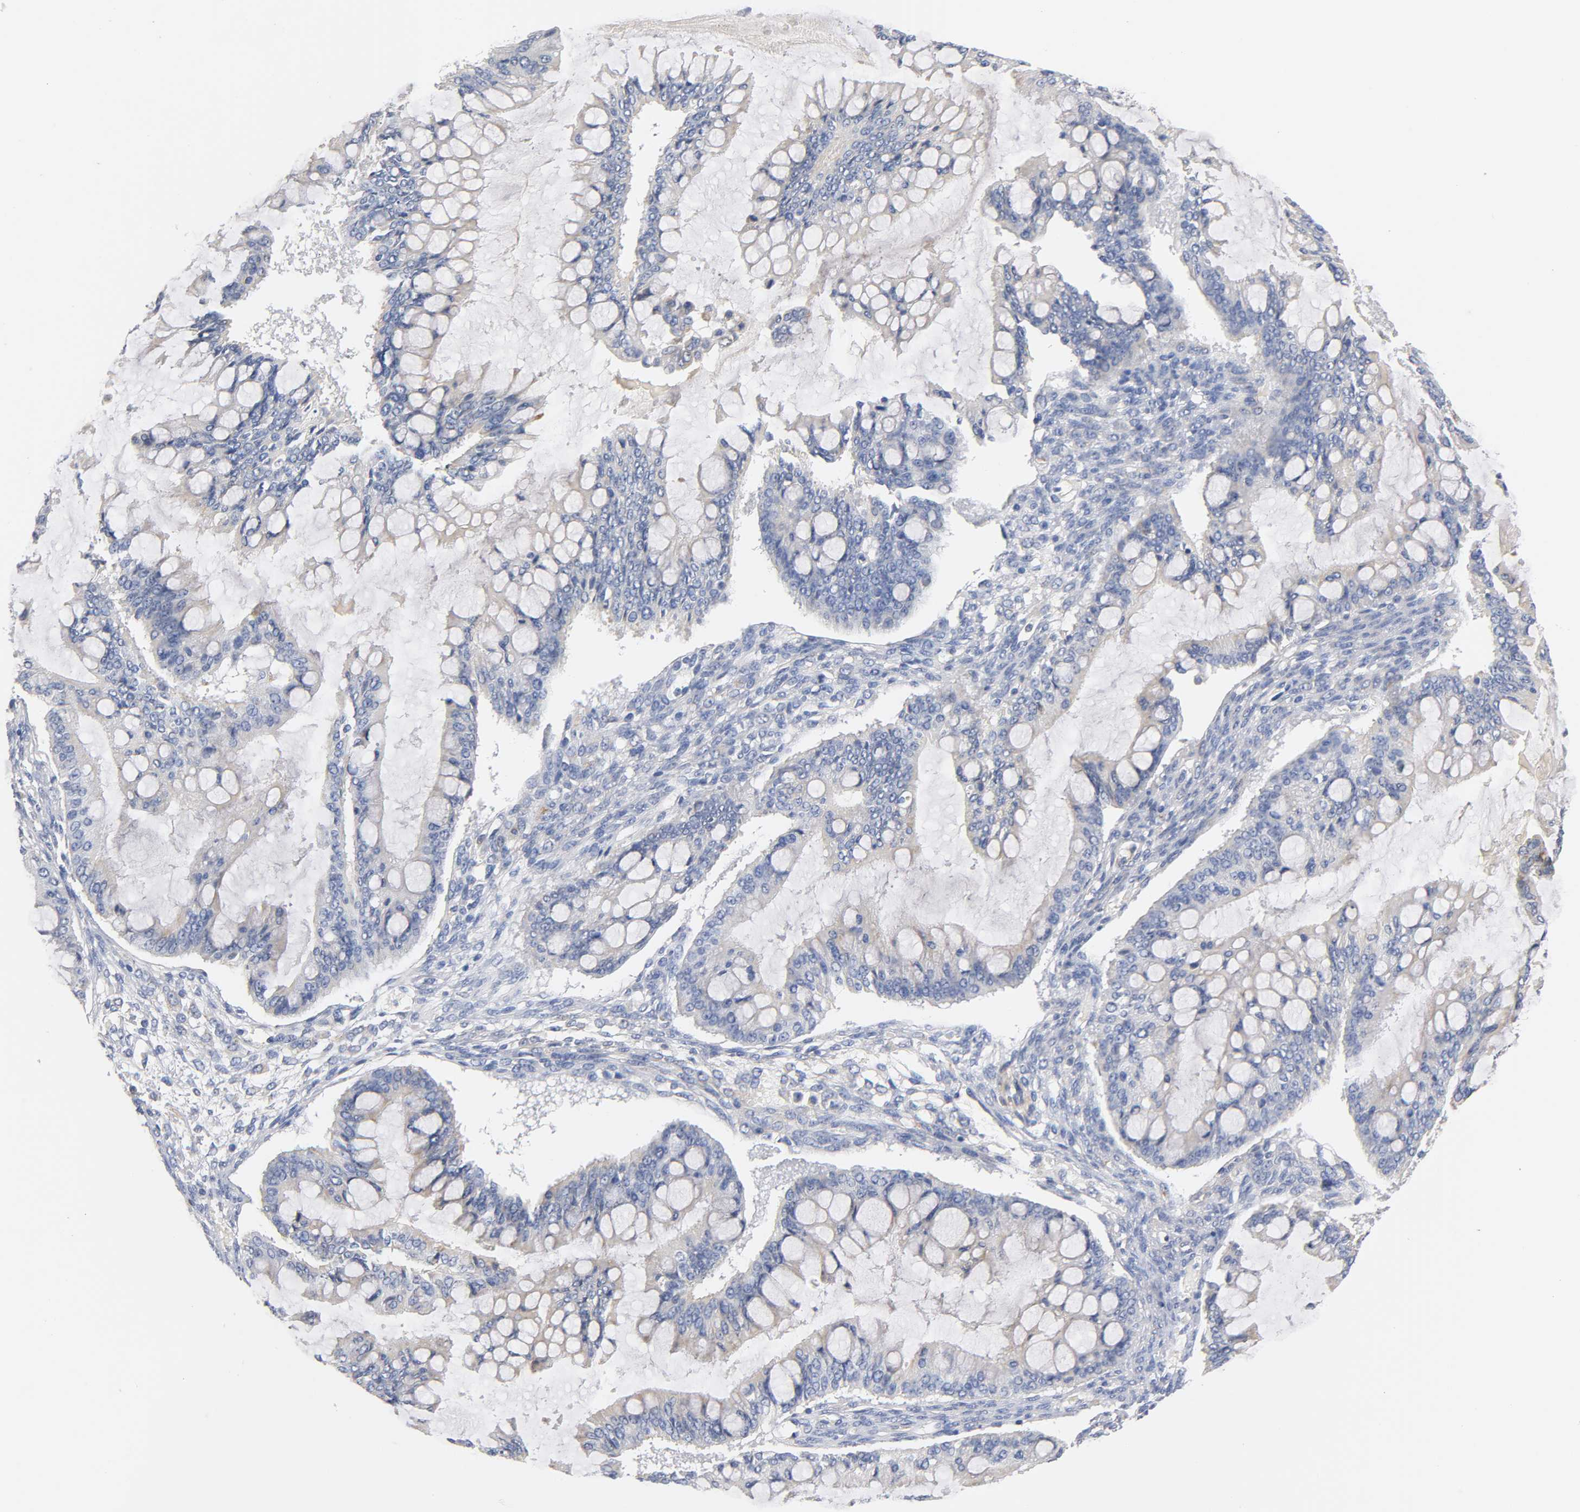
{"staining": {"intensity": "weak", "quantity": "<25%", "location": "cytoplasmic/membranous"}, "tissue": "ovarian cancer", "cell_type": "Tumor cells", "image_type": "cancer", "snomed": [{"axis": "morphology", "description": "Cystadenocarcinoma, mucinous, NOS"}, {"axis": "topography", "description": "Ovary"}], "caption": "An immunohistochemistry (IHC) photomicrograph of ovarian cancer is shown. There is no staining in tumor cells of ovarian cancer.", "gene": "SEMA5A", "patient": {"sex": "female", "age": 73}}